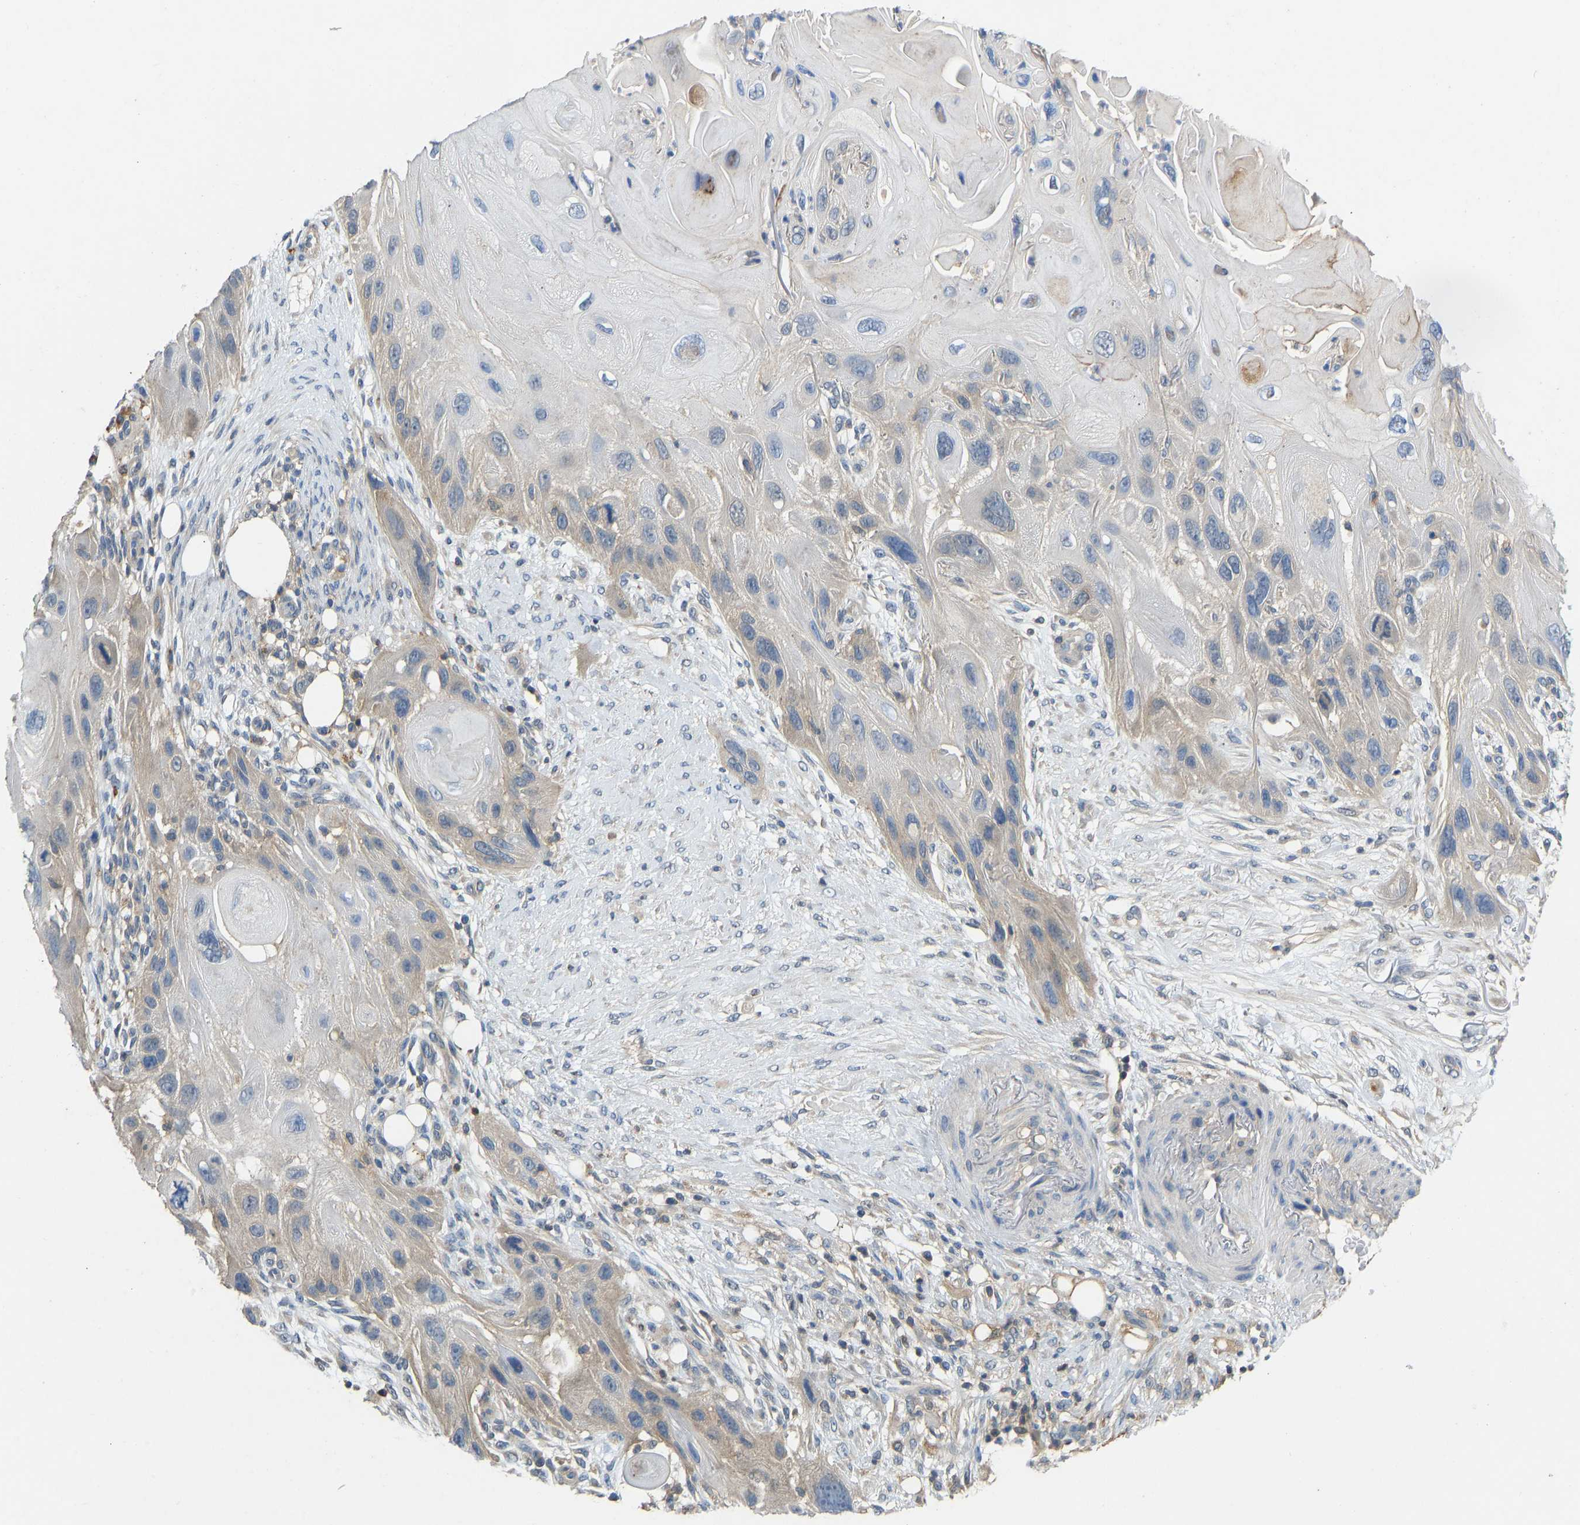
{"staining": {"intensity": "weak", "quantity": "<25%", "location": "cytoplasmic/membranous"}, "tissue": "skin cancer", "cell_type": "Tumor cells", "image_type": "cancer", "snomed": [{"axis": "morphology", "description": "Squamous cell carcinoma, NOS"}, {"axis": "topography", "description": "Skin"}], "caption": "IHC histopathology image of squamous cell carcinoma (skin) stained for a protein (brown), which displays no expression in tumor cells. Brightfield microscopy of immunohistochemistry (IHC) stained with DAB (3,3'-diaminobenzidine) (brown) and hematoxylin (blue), captured at high magnification.", "gene": "NDRG3", "patient": {"sex": "female", "age": 77}}